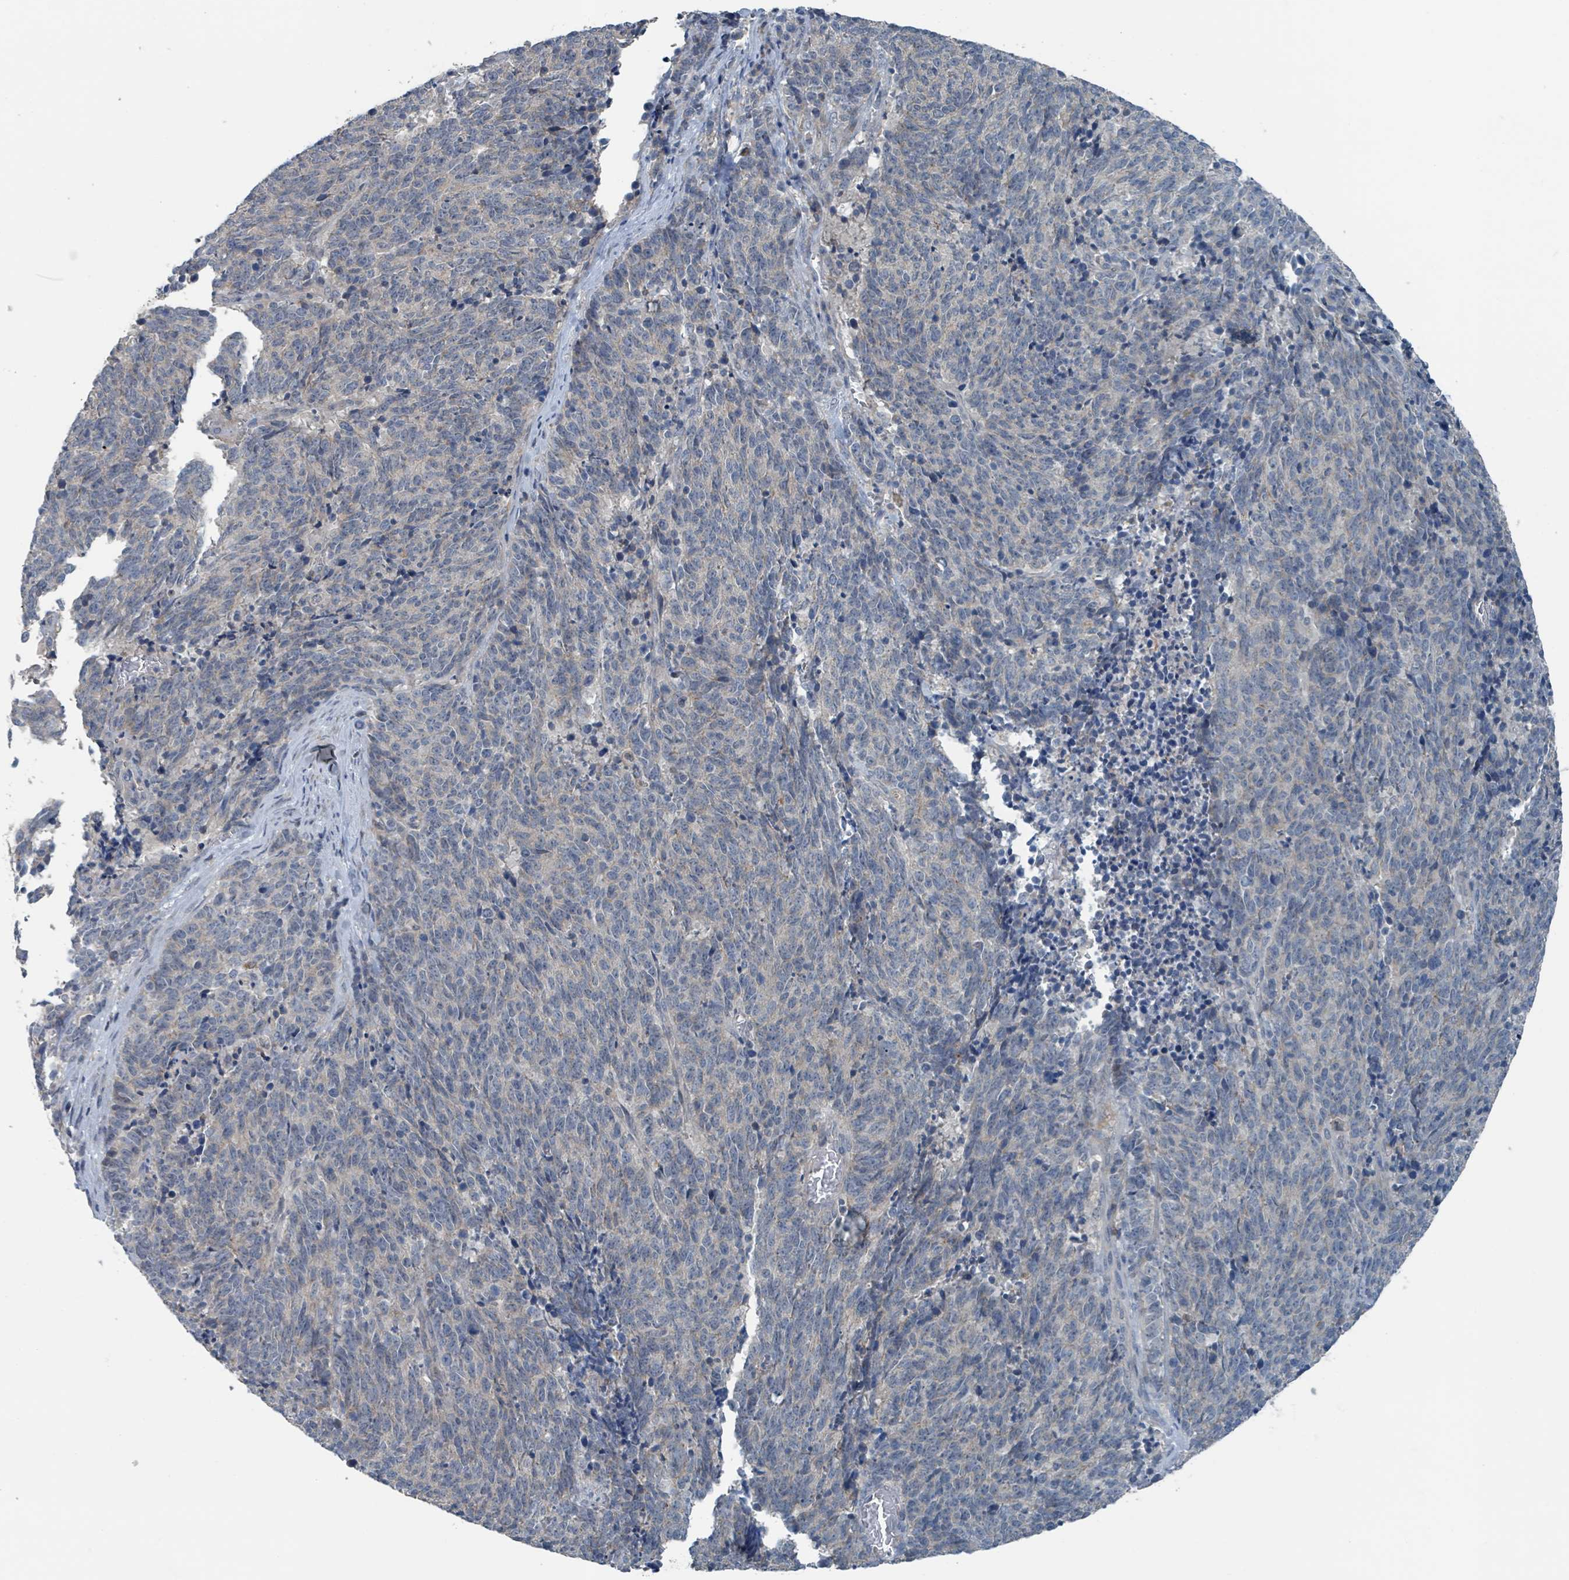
{"staining": {"intensity": "negative", "quantity": "none", "location": "none"}, "tissue": "cervical cancer", "cell_type": "Tumor cells", "image_type": "cancer", "snomed": [{"axis": "morphology", "description": "Squamous cell carcinoma, NOS"}, {"axis": "topography", "description": "Cervix"}], "caption": "Cervical cancer was stained to show a protein in brown. There is no significant positivity in tumor cells.", "gene": "ACBD4", "patient": {"sex": "female", "age": 29}}